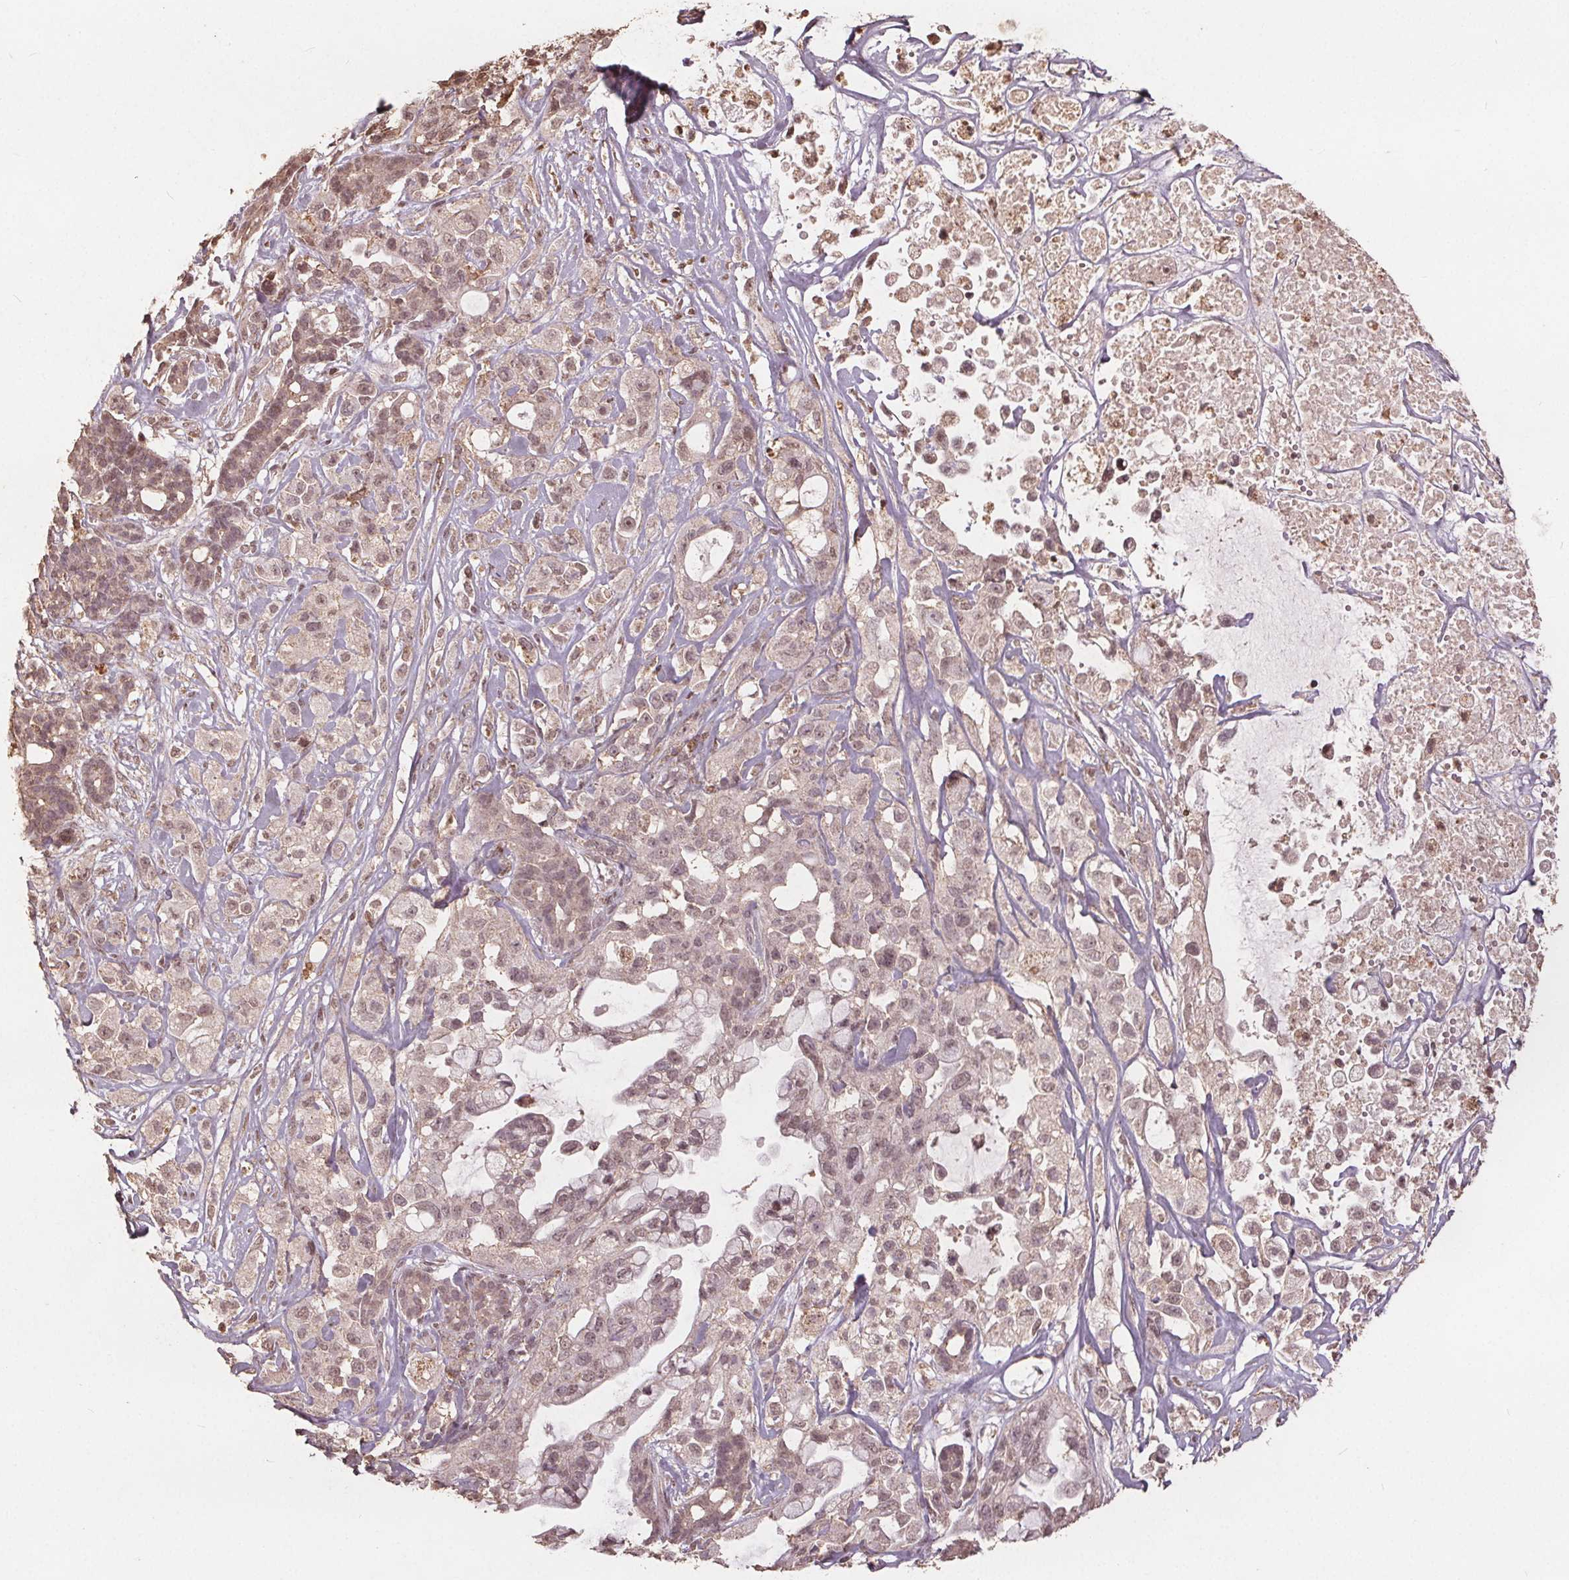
{"staining": {"intensity": "weak", "quantity": ">75%", "location": "nuclear"}, "tissue": "pancreatic cancer", "cell_type": "Tumor cells", "image_type": "cancer", "snomed": [{"axis": "morphology", "description": "Adenocarcinoma, NOS"}, {"axis": "topography", "description": "Pancreas"}], "caption": "Immunohistochemical staining of pancreatic cancer shows low levels of weak nuclear protein expression in approximately >75% of tumor cells.", "gene": "DSG3", "patient": {"sex": "male", "age": 44}}